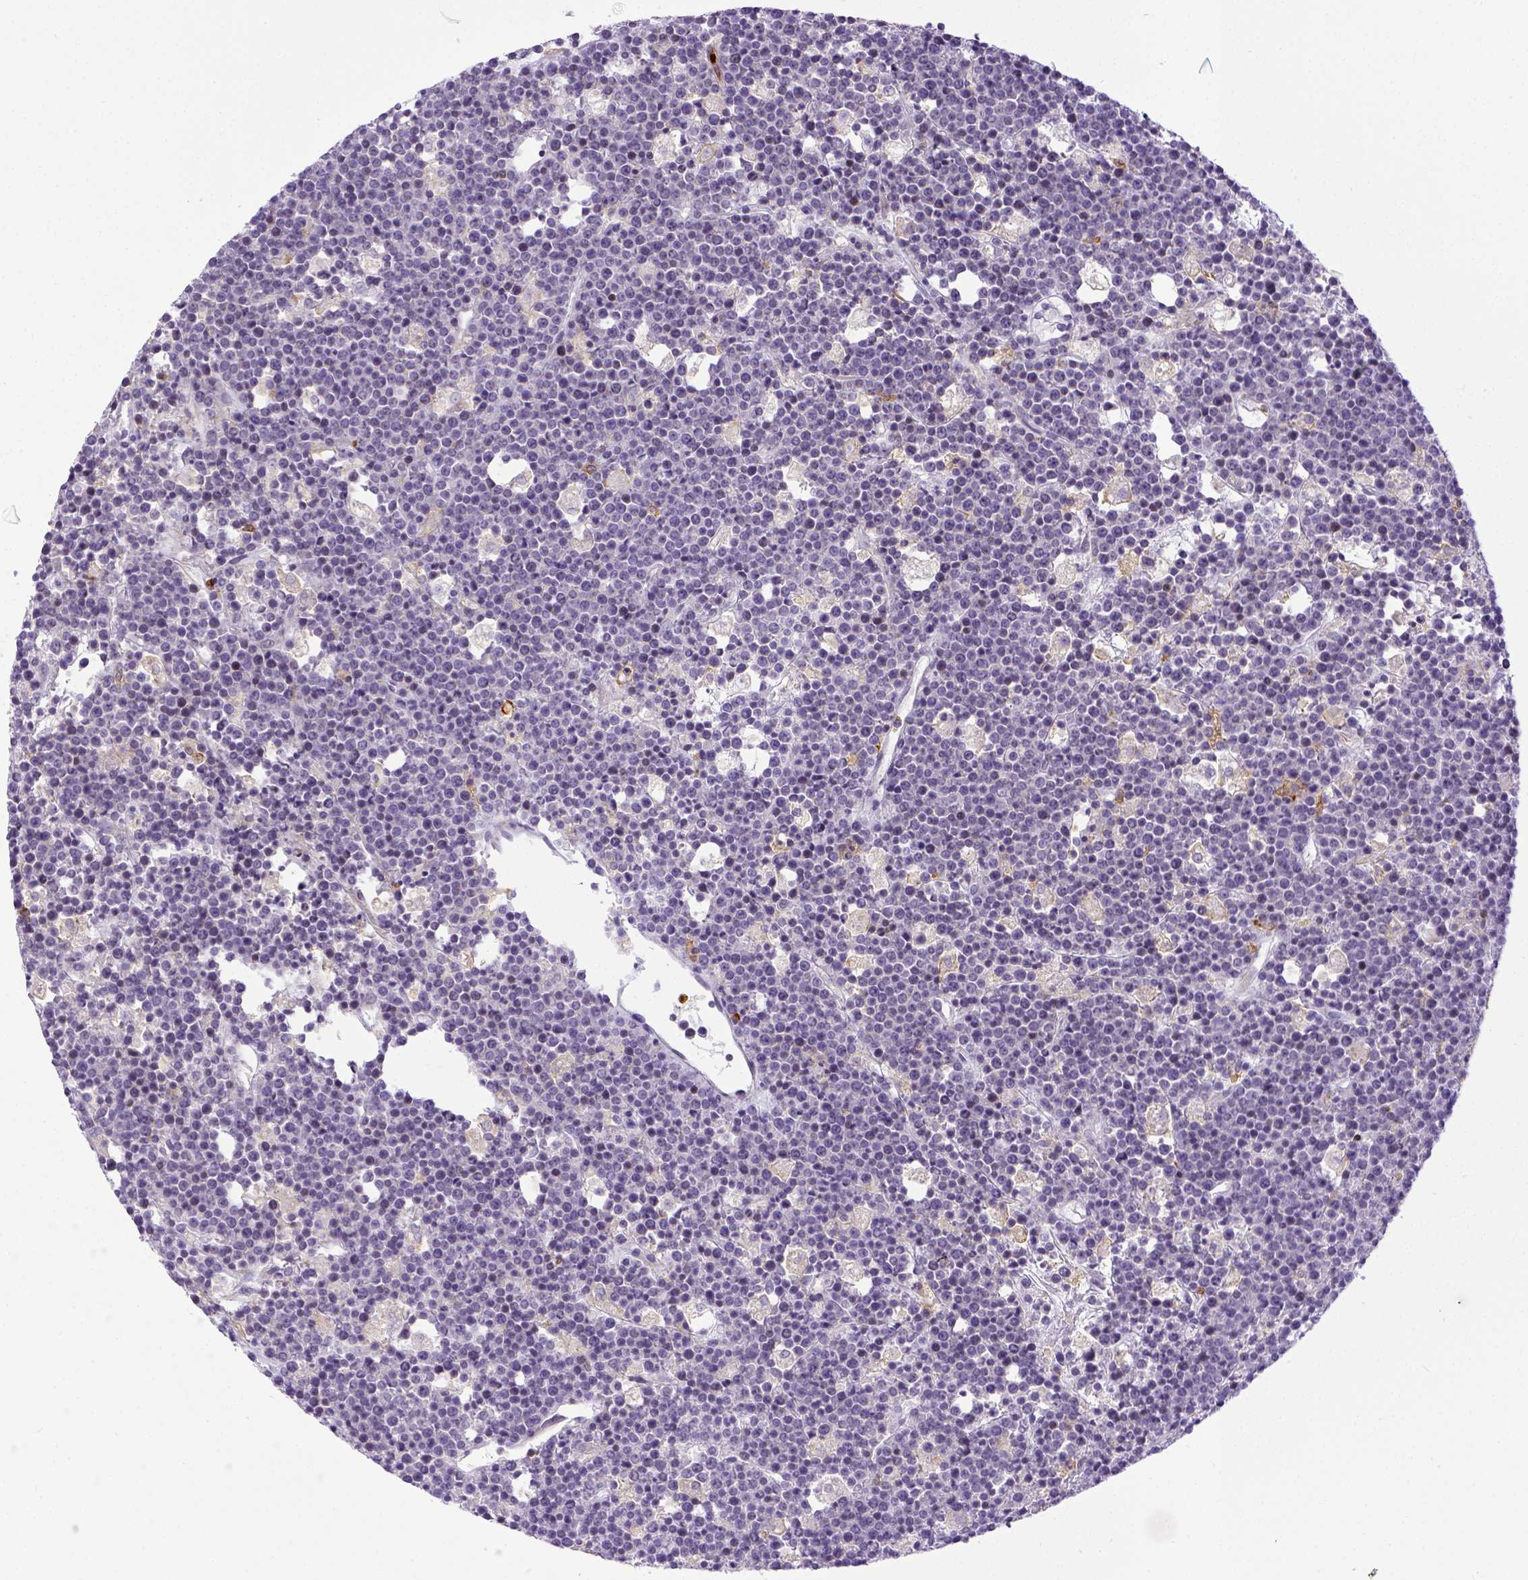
{"staining": {"intensity": "negative", "quantity": "none", "location": "none"}, "tissue": "lymphoma", "cell_type": "Tumor cells", "image_type": "cancer", "snomed": [{"axis": "morphology", "description": "Malignant lymphoma, non-Hodgkin's type, High grade"}, {"axis": "topography", "description": "Ovary"}], "caption": "Immunohistochemistry of lymphoma demonstrates no positivity in tumor cells.", "gene": "ITGAM", "patient": {"sex": "female", "age": 56}}